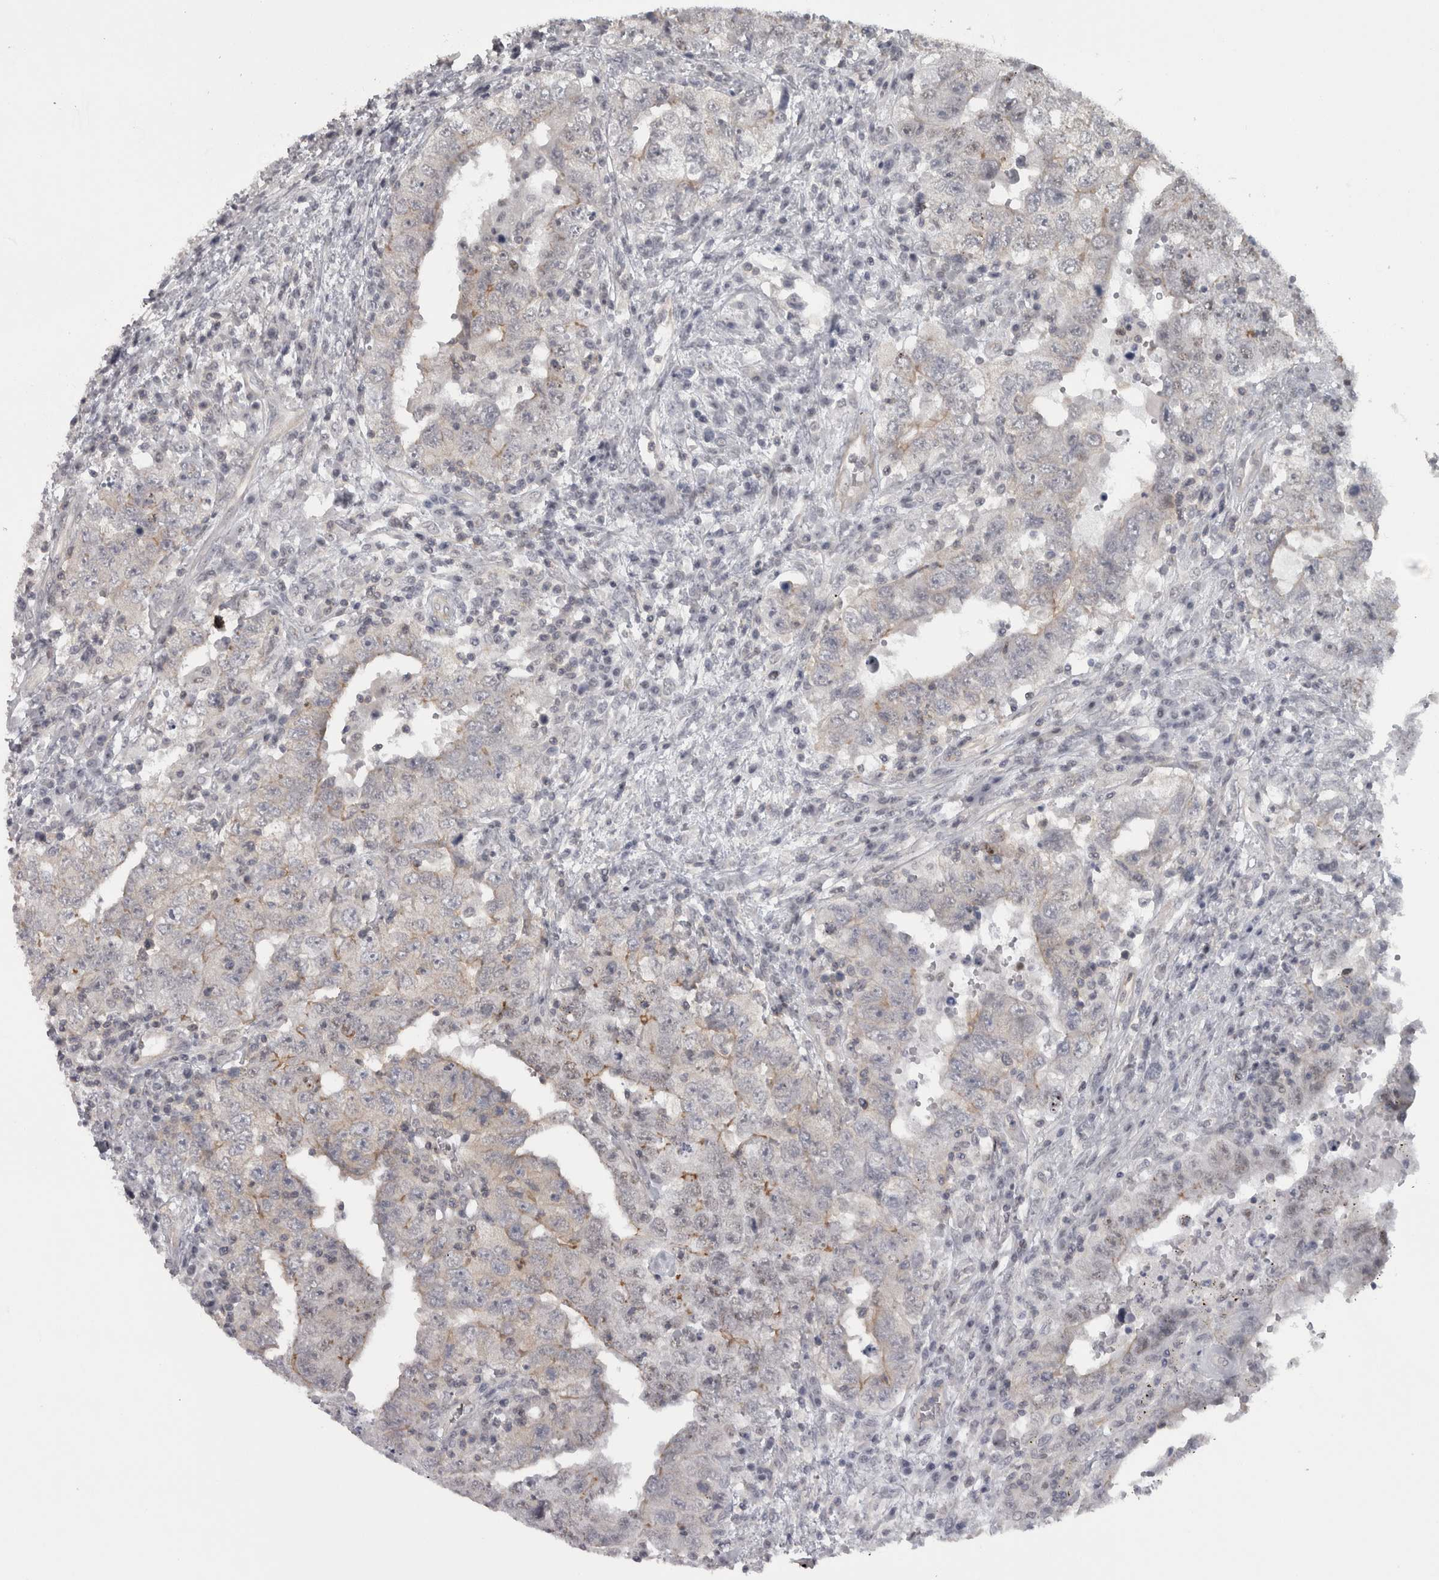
{"staining": {"intensity": "moderate", "quantity": "<25%", "location": "cytoplasmic/membranous"}, "tissue": "testis cancer", "cell_type": "Tumor cells", "image_type": "cancer", "snomed": [{"axis": "morphology", "description": "Carcinoma, Embryonal, NOS"}, {"axis": "topography", "description": "Testis"}], "caption": "About <25% of tumor cells in human testis cancer show moderate cytoplasmic/membranous protein positivity as visualized by brown immunohistochemical staining.", "gene": "PPP1R12B", "patient": {"sex": "male", "age": 26}}